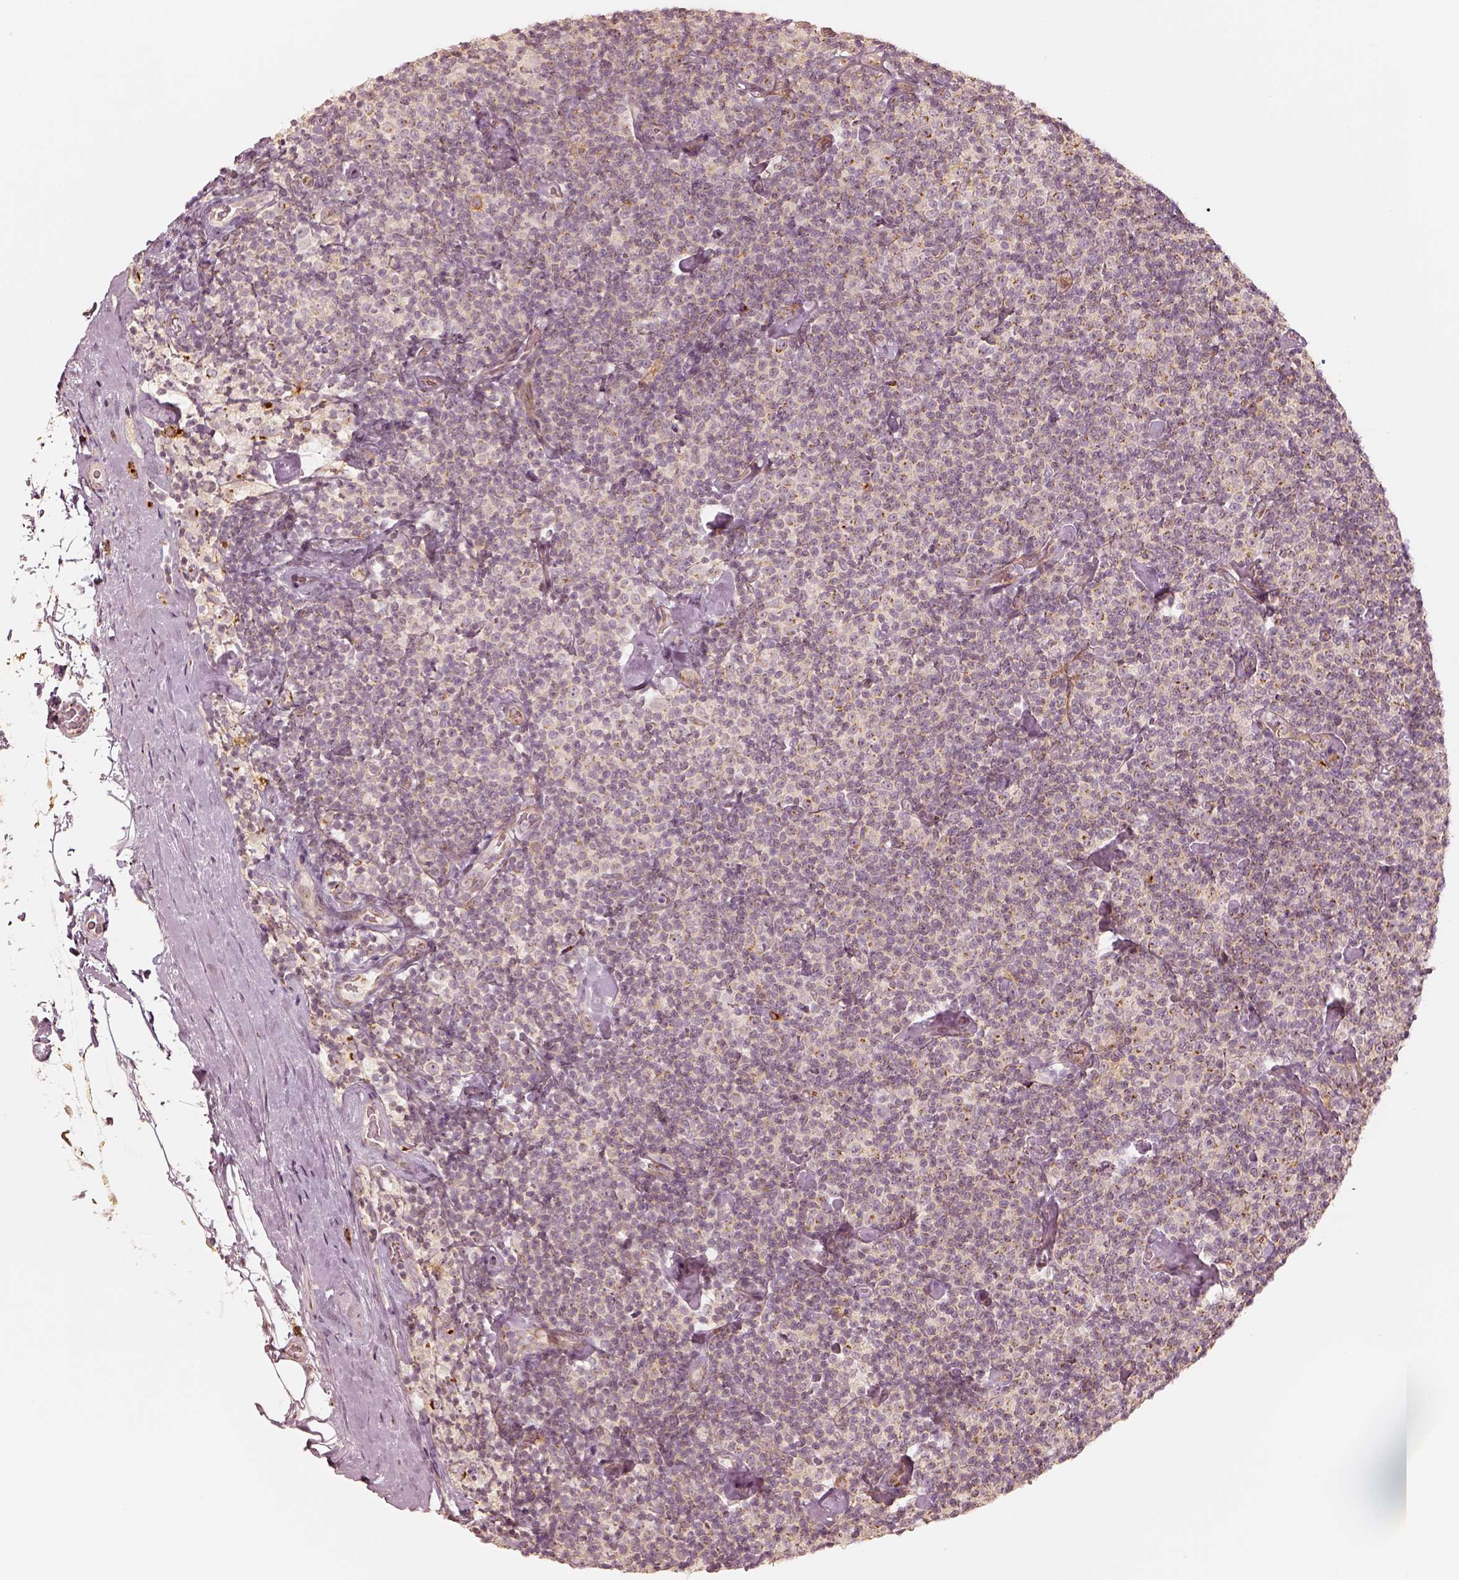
{"staining": {"intensity": "weak", "quantity": "<25%", "location": "cytoplasmic/membranous"}, "tissue": "lymphoma", "cell_type": "Tumor cells", "image_type": "cancer", "snomed": [{"axis": "morphology", "description": "Malignant lymphoma, non-Hodgkin's type, Low grade"}, {"axis": "topography", "description": "Lymph node"}], "caption": "Image shows no protein expression in tumor cells of malignant lymphoma, non-Hodgkin's type (low-grade) tissue.", "gene": "GORASP2", "patient": {"sex": "male", "age": 81}}